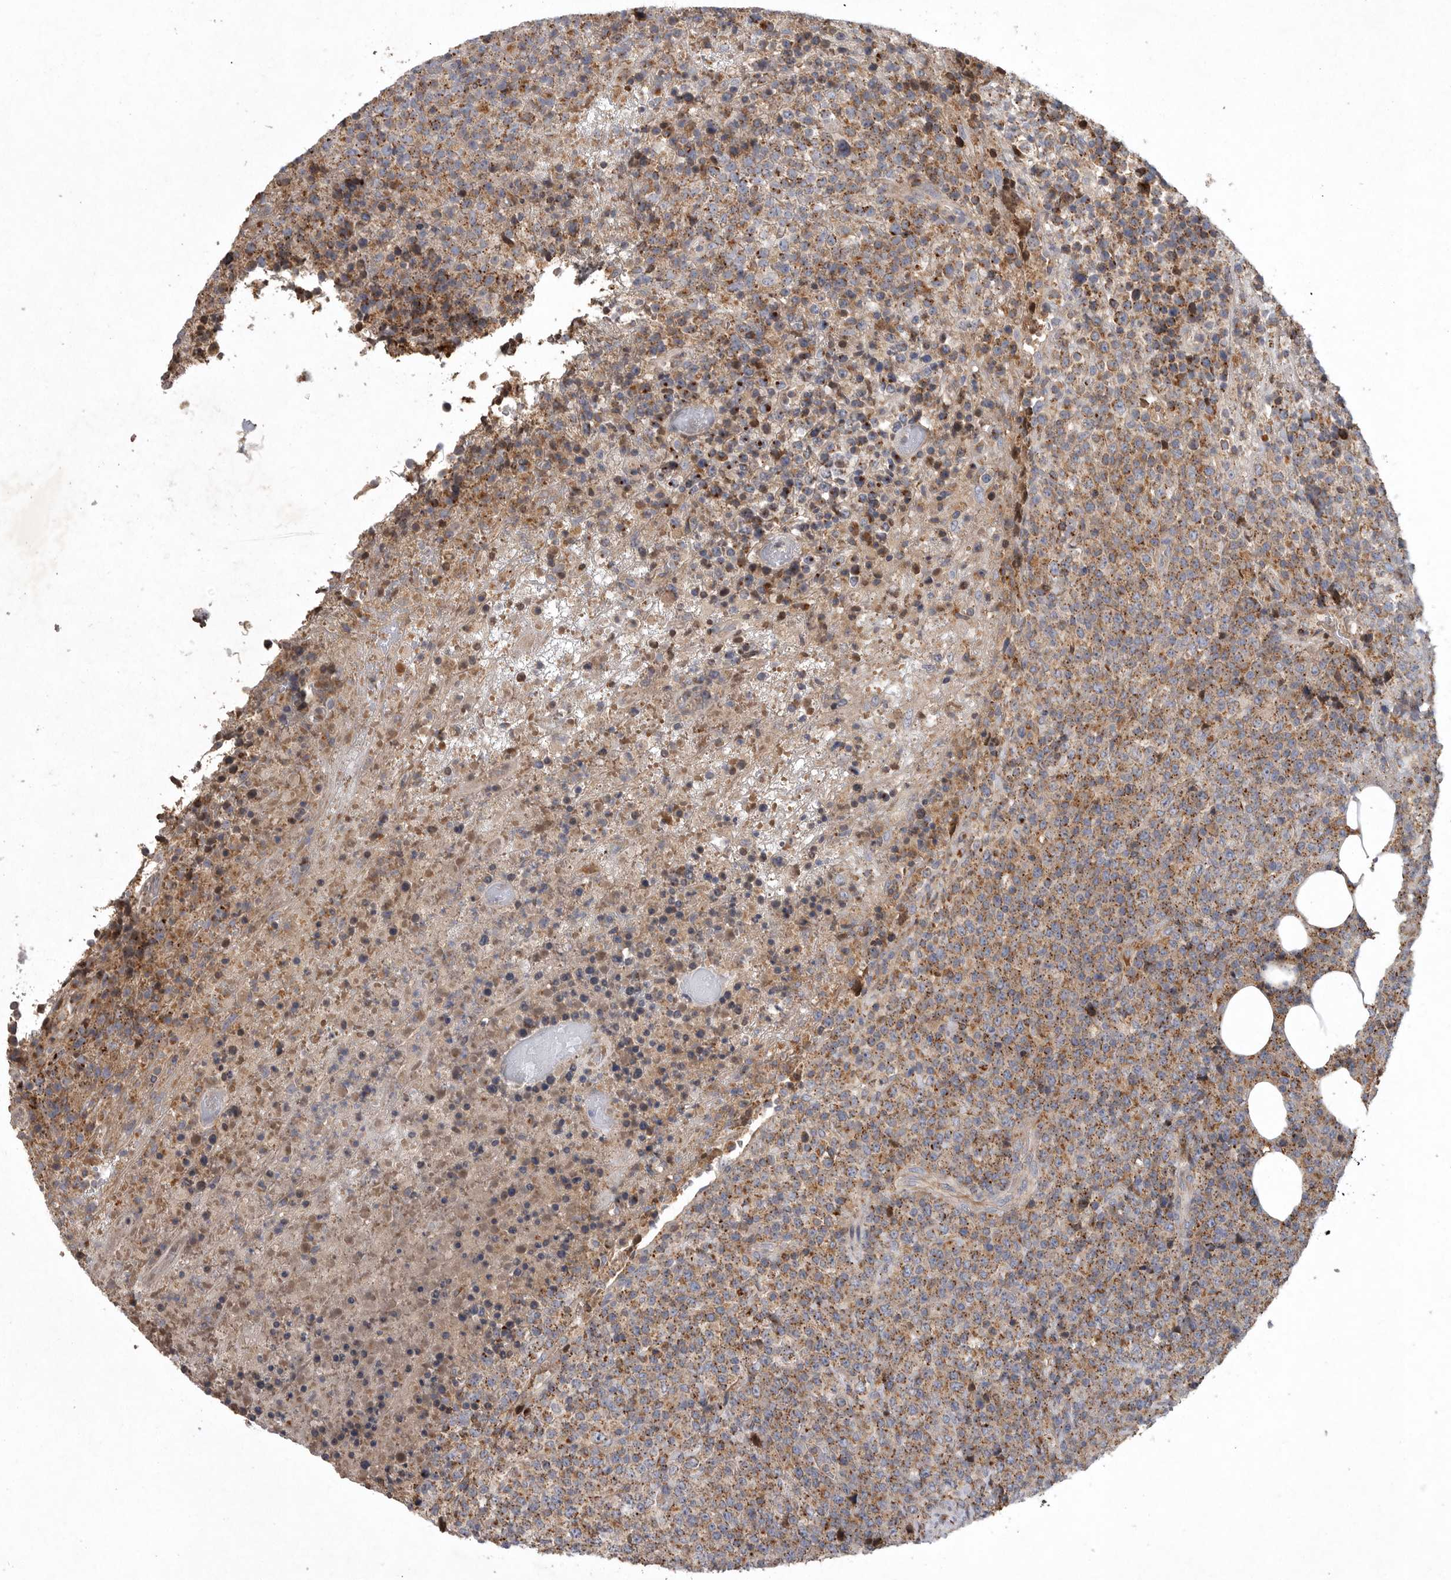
{"staining": {"intensity": "moderate", "quantity": ">75%", "location": "cytoplasmic/membranous"}, "tissue": "lymphoma", "cell_type": "Tumor cells", "image_type": "cancer", "snomed": [{"axis": "morphology", "description": "Malignant lymphoma, non-Hodgkin's type, High grade"}, {"axis": "topography", "description": "Lymph node"}], "caption": "Lymphoma stained for a protein (brown) demonstrates moderate cytoplasmic/membranous positive expression in approximately >75% of tumor cells.", "gene": "LAMTOR3", "patient": {"sex": "male", "age": 13}}